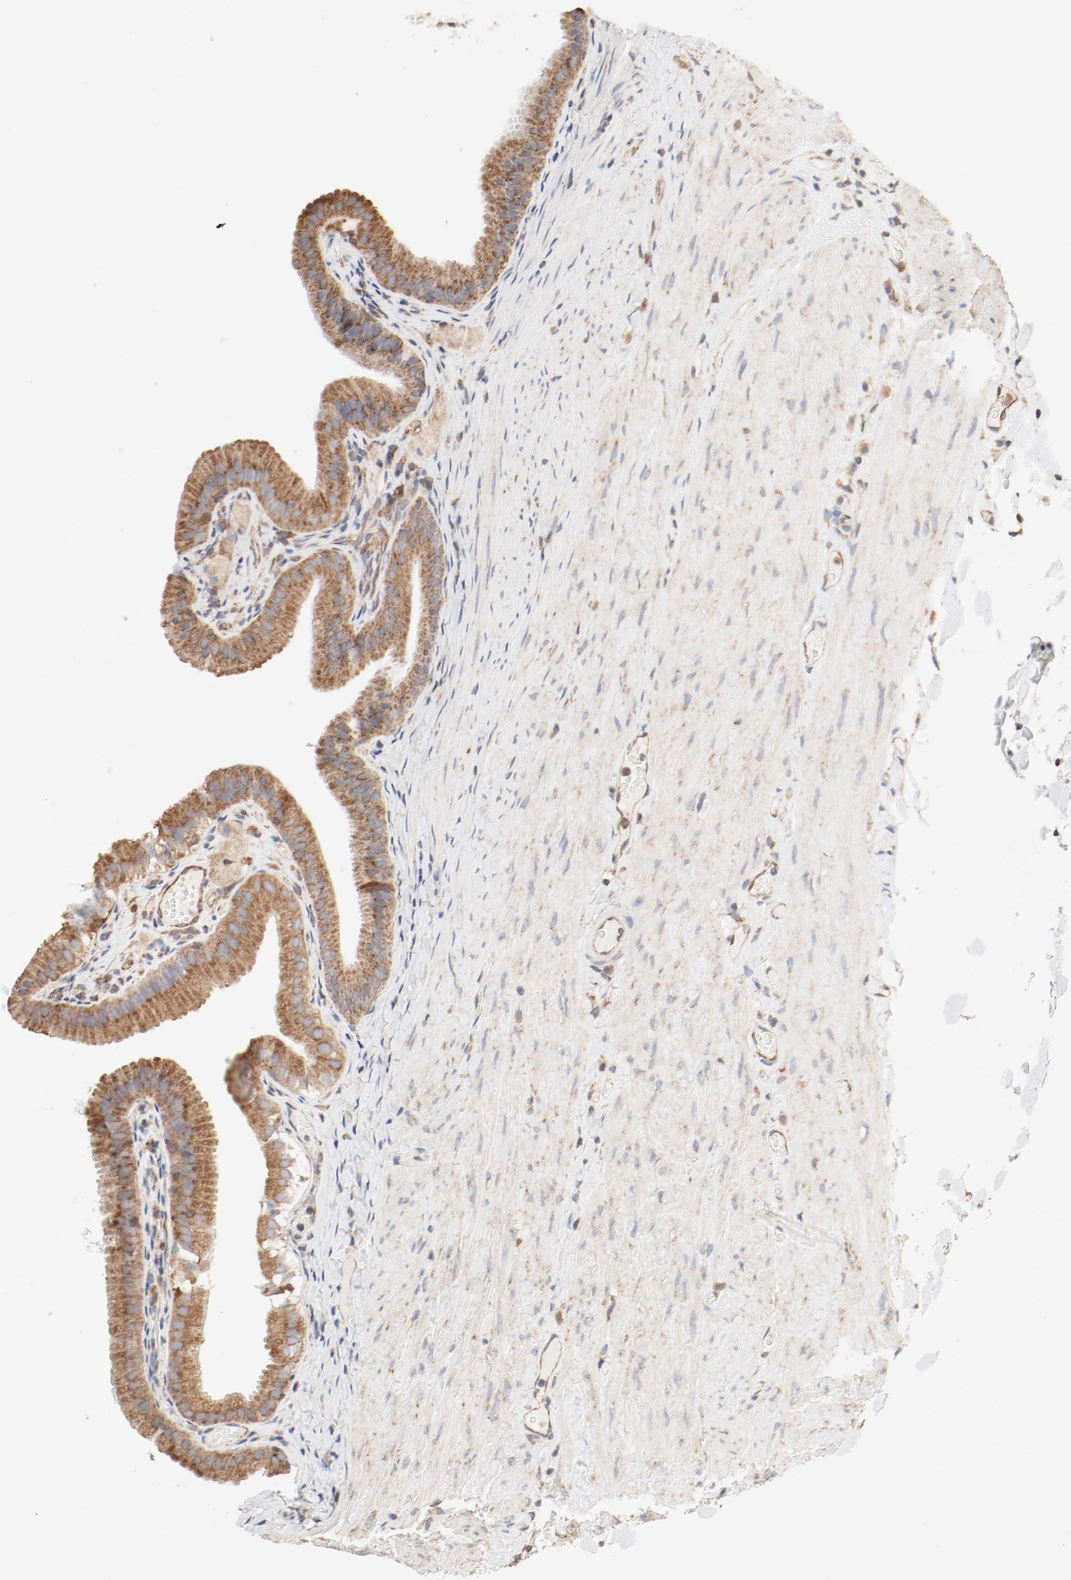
{"staining": {"intensity": "moderate", "quantity": ">75%", "location": "cytoplasmic/membranous"}, "tissue": "gallbladder", "cell_type": "Glandular cells", "image_type": "normal", "snomed": [{"axis": "morphology", "description": "Normal tissue, NOS"}, {"axis": "topography", "description": "Gallbladder"}], "caption": "Immunohistochemistry of unremarkable gallbladder reveals medium levels of moderate cytoplasmic/membranous expression in approximately >75% of glandular cells. Using DAB (brown) and hematoxylin (blue) stains, captured at high magnification using brightfield microscopy.", "gene": "RPS6", "patient": {"sex": "female", "age": 24}}